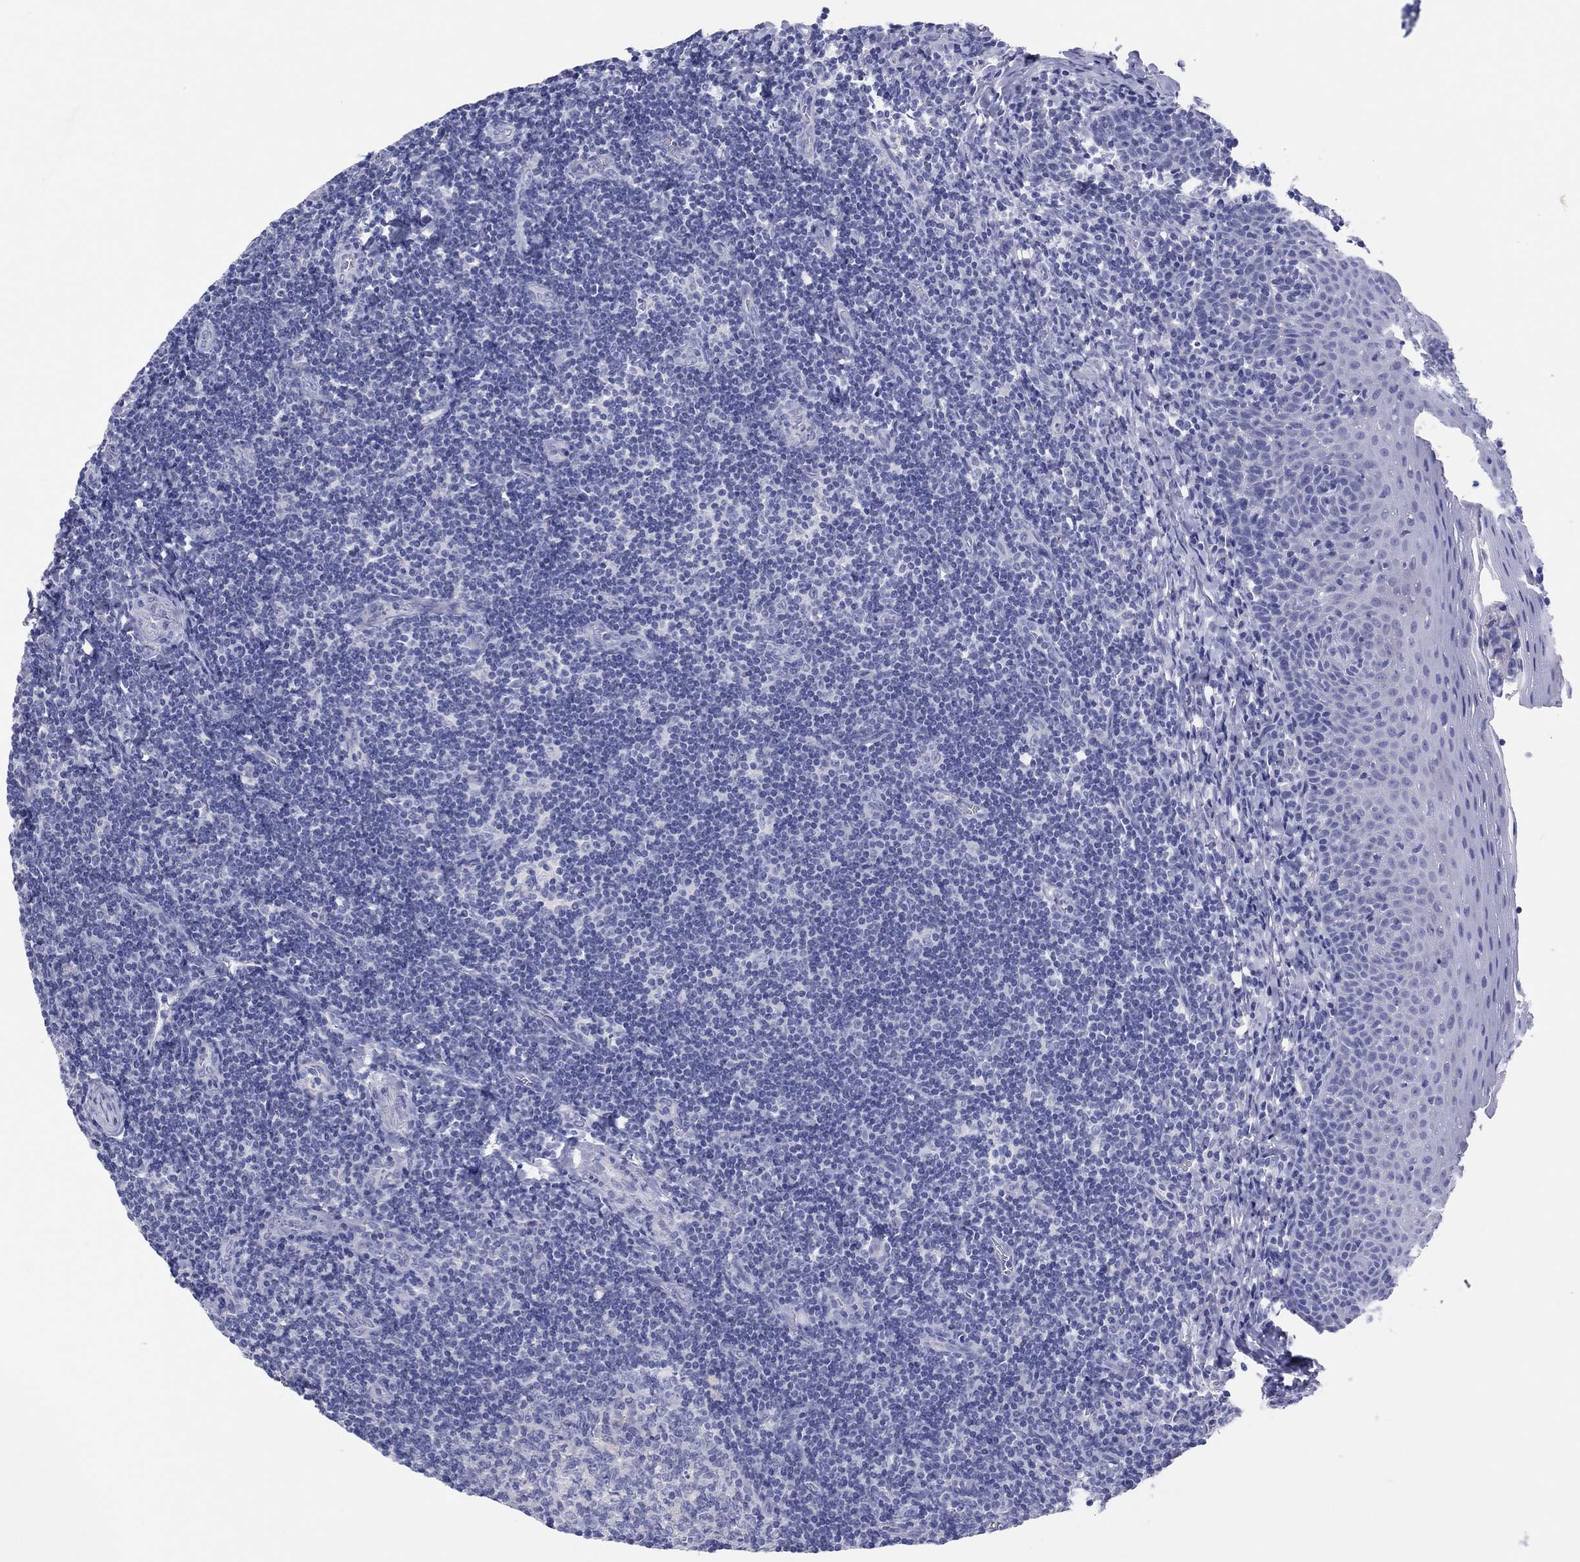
{"staining": {"intensity": "negative", "quantity": "none", "location": "none"}, "tissue": "tonsil", "cell_type": "Germinal center cells", "image_type": "normal", "snomed": [{"axis": "morphology", "description": "Normal tissue, NOS"}, {"axis": "morphology", "description": "Inflammation, NOS"}, {"axis": "topography", "description": "Tonsil"}], "caption": "The histopathology image reveals no significant positivity in germinal center cells of tonsil. (Brightfield microscopy of DAB immunohistochemistry at high magnification).", "gene": "ERICH3", "patient": {"sex": "female", "age": 31}}